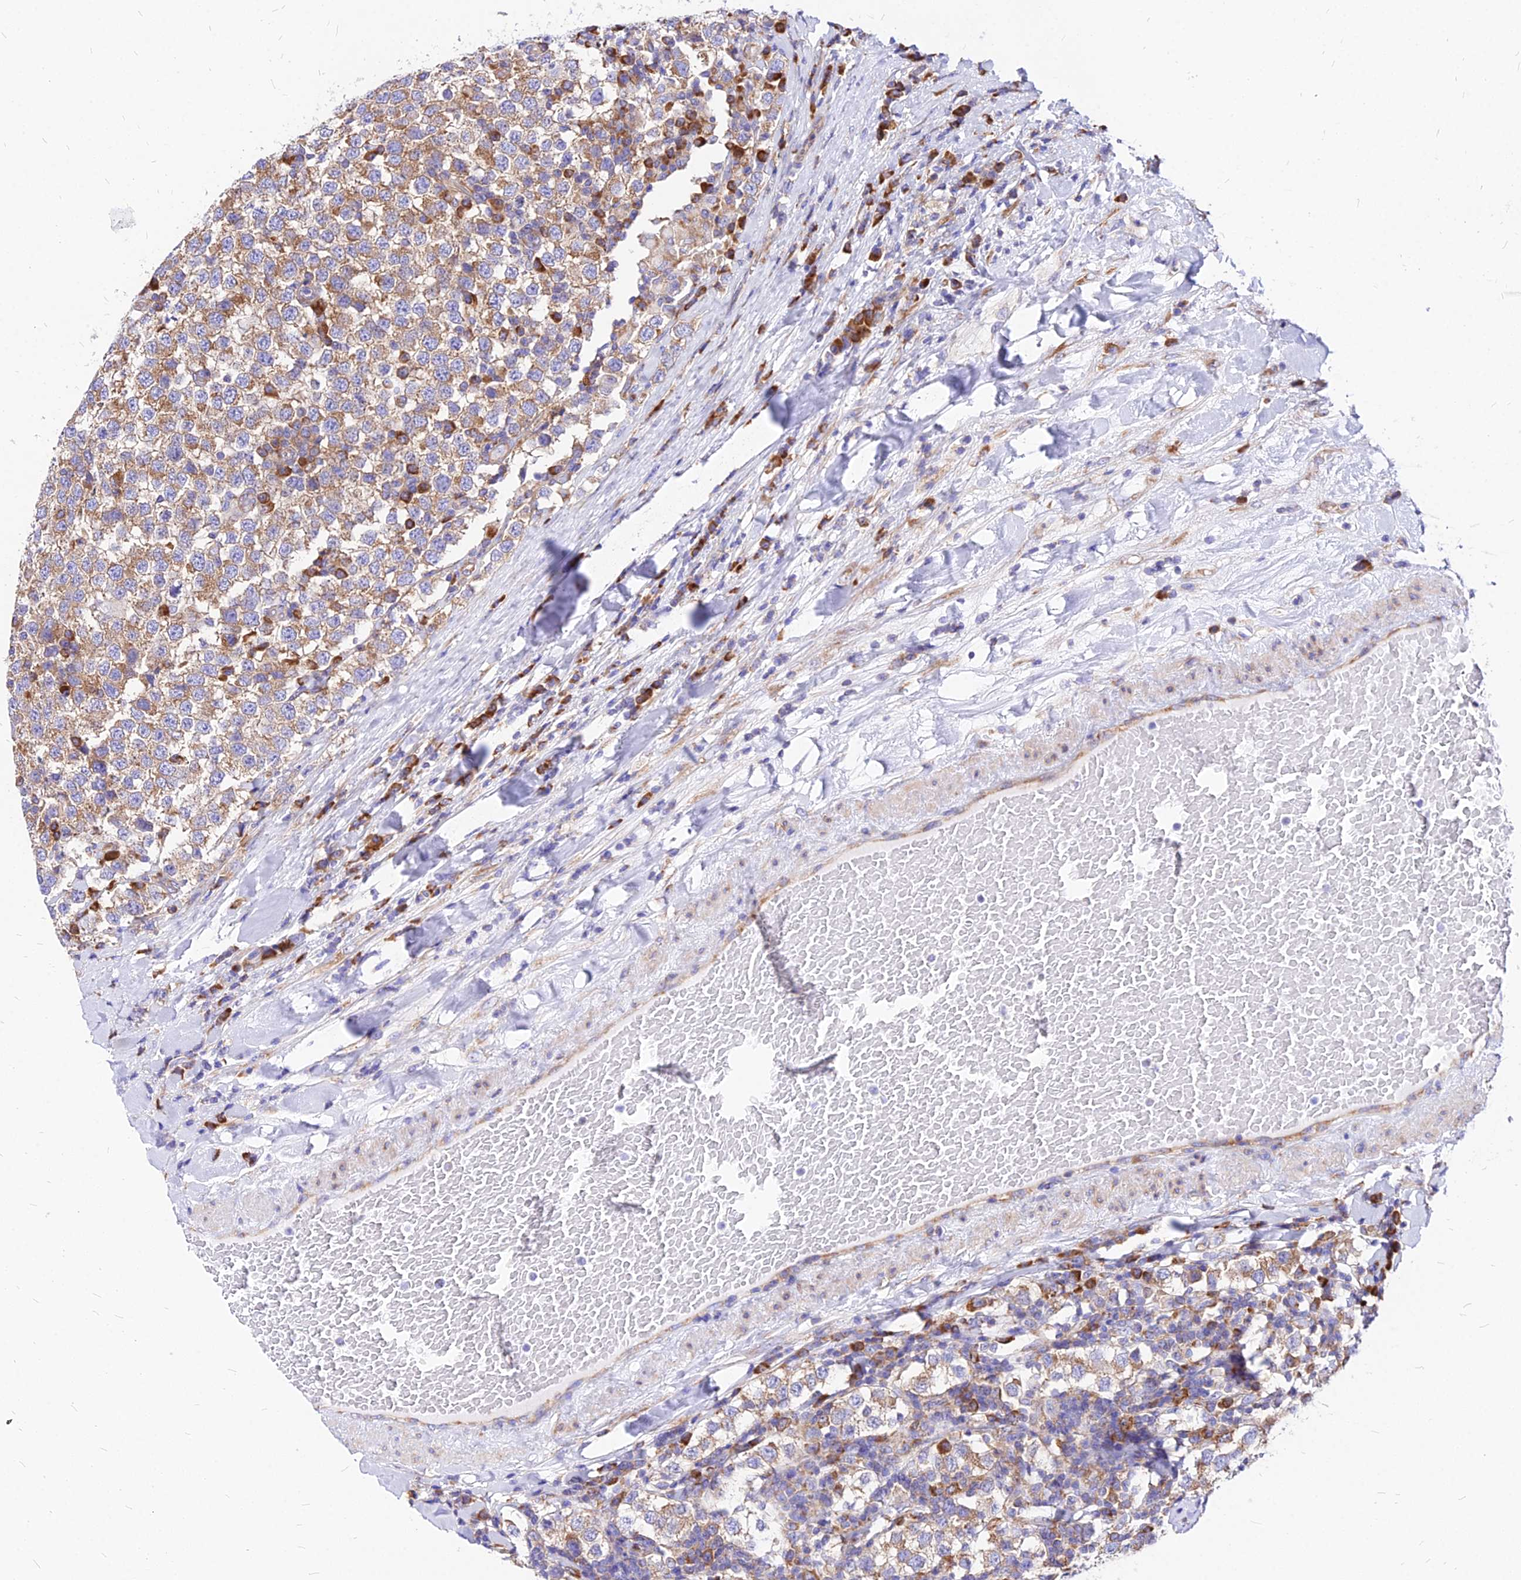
{"staining": {"intensity": "moderate", "quantity": ">75%", "location": "cytoplasmic/membranous"}, "tissue": "testis cancer", "cell_type": "Tumor cells", "image_type": "cancer", "snomed": [{"axis": "morphology", "description": "Seminoma, NOS"}, {"axis": "topography", "description": "Testis"}], "caption": "A photomicrograph of human testis seminoma stained for a protein displays moderate cytoplasmic/membranous brown staining in tumor cells.", "gene": "RPL19", "patient": {"sex": "male", "age": 34}}